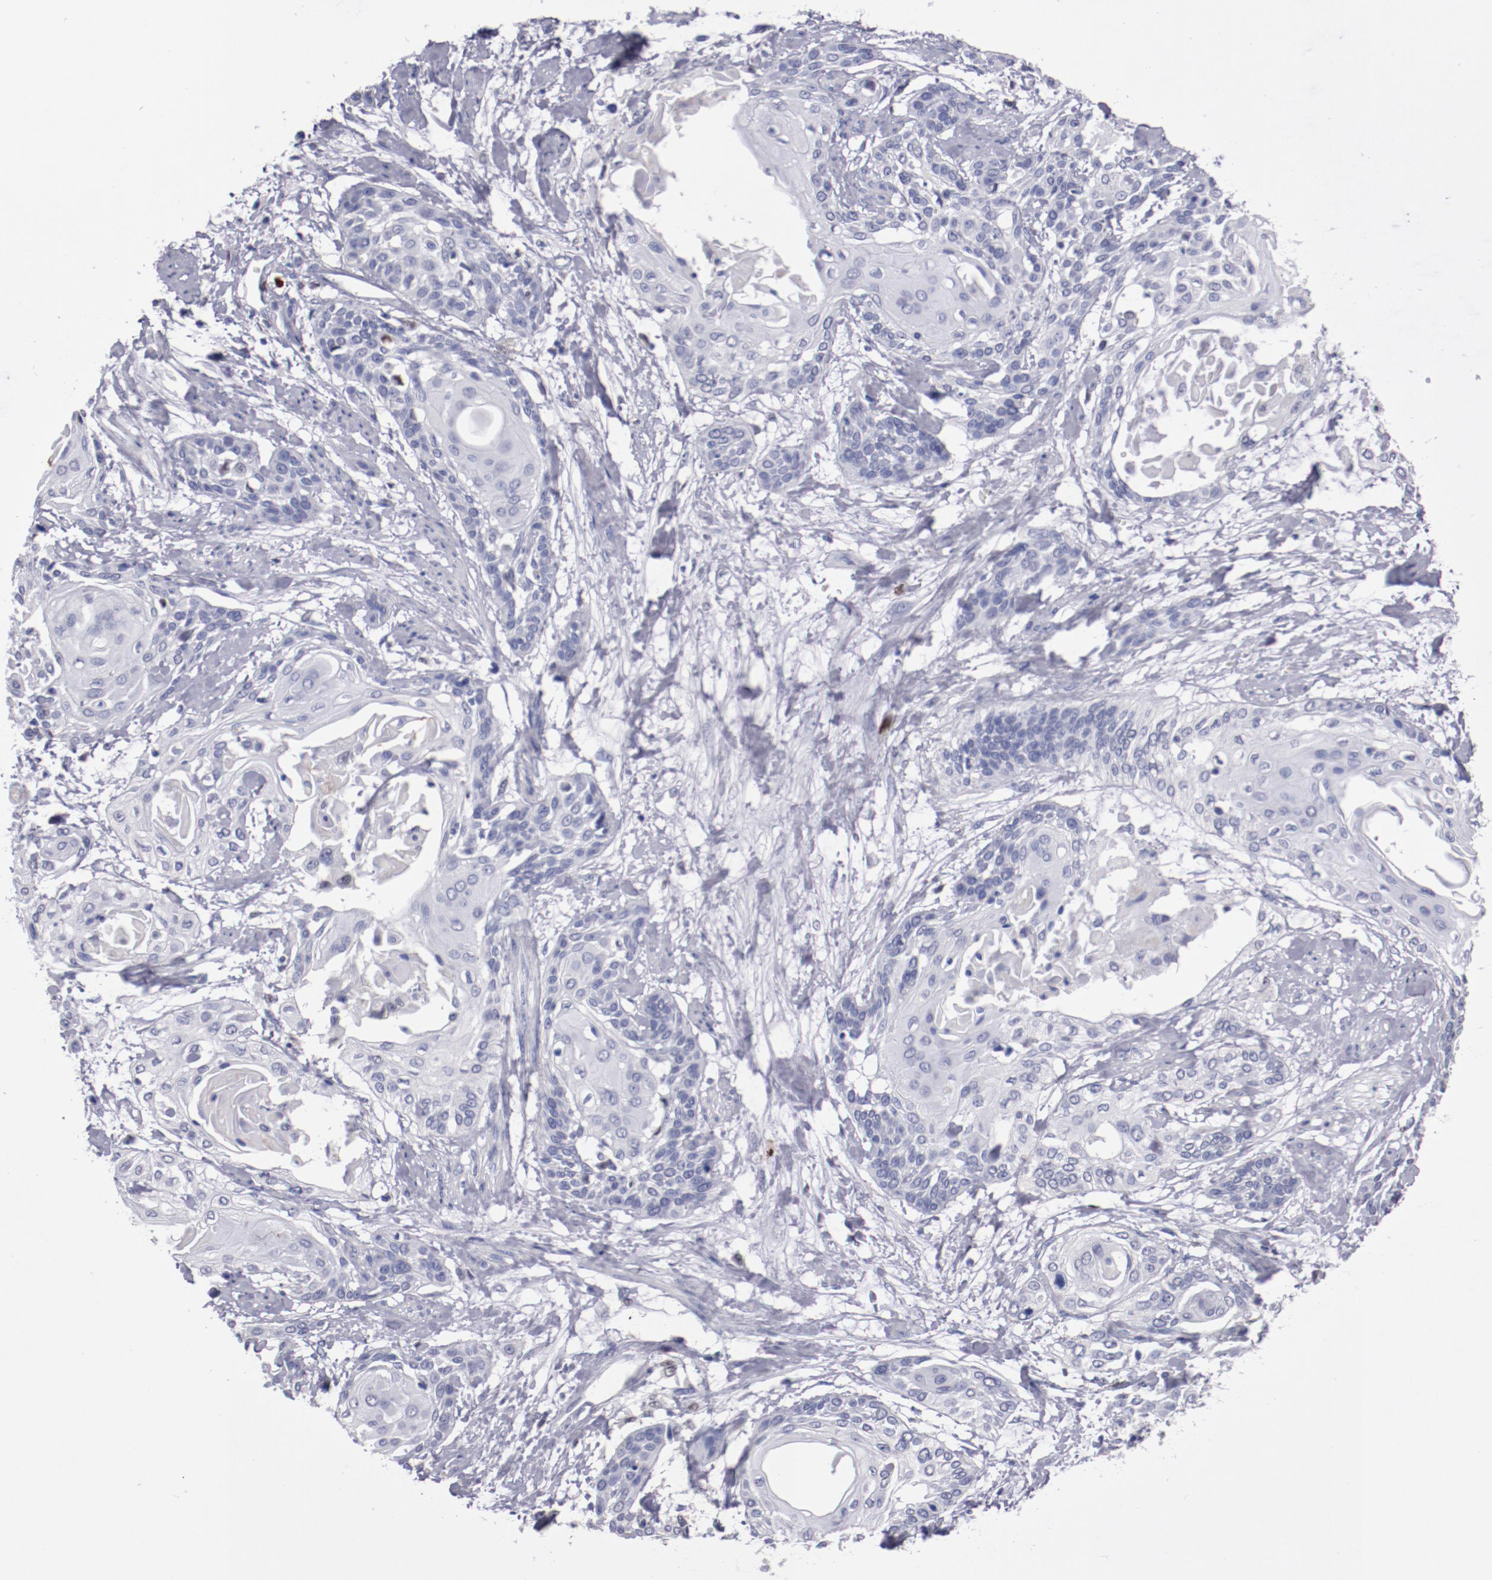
{"staining": {"intensity": "negative", "quantity": "none", "location": "none"}, "tissue": "cervical cancer", "cell_type": "Tumor cells", "image_type": "cancer", "snomed": [{"axis": "morphology", "description": "Squamous cell carcinoma, NOS"}, {"axis": "topography", "description": "Cervix"}], "caption": "Tumor cells are negative for brown protein staining in cervical squamous cell carcinoma. The staining is performed using DAB (3,3'-diaminobenzidine) brown chromogen with nuclei counter-stained in using hematoxylin.", "gene": "IRF8", "patient": {"sex": "female", "age": 57}}